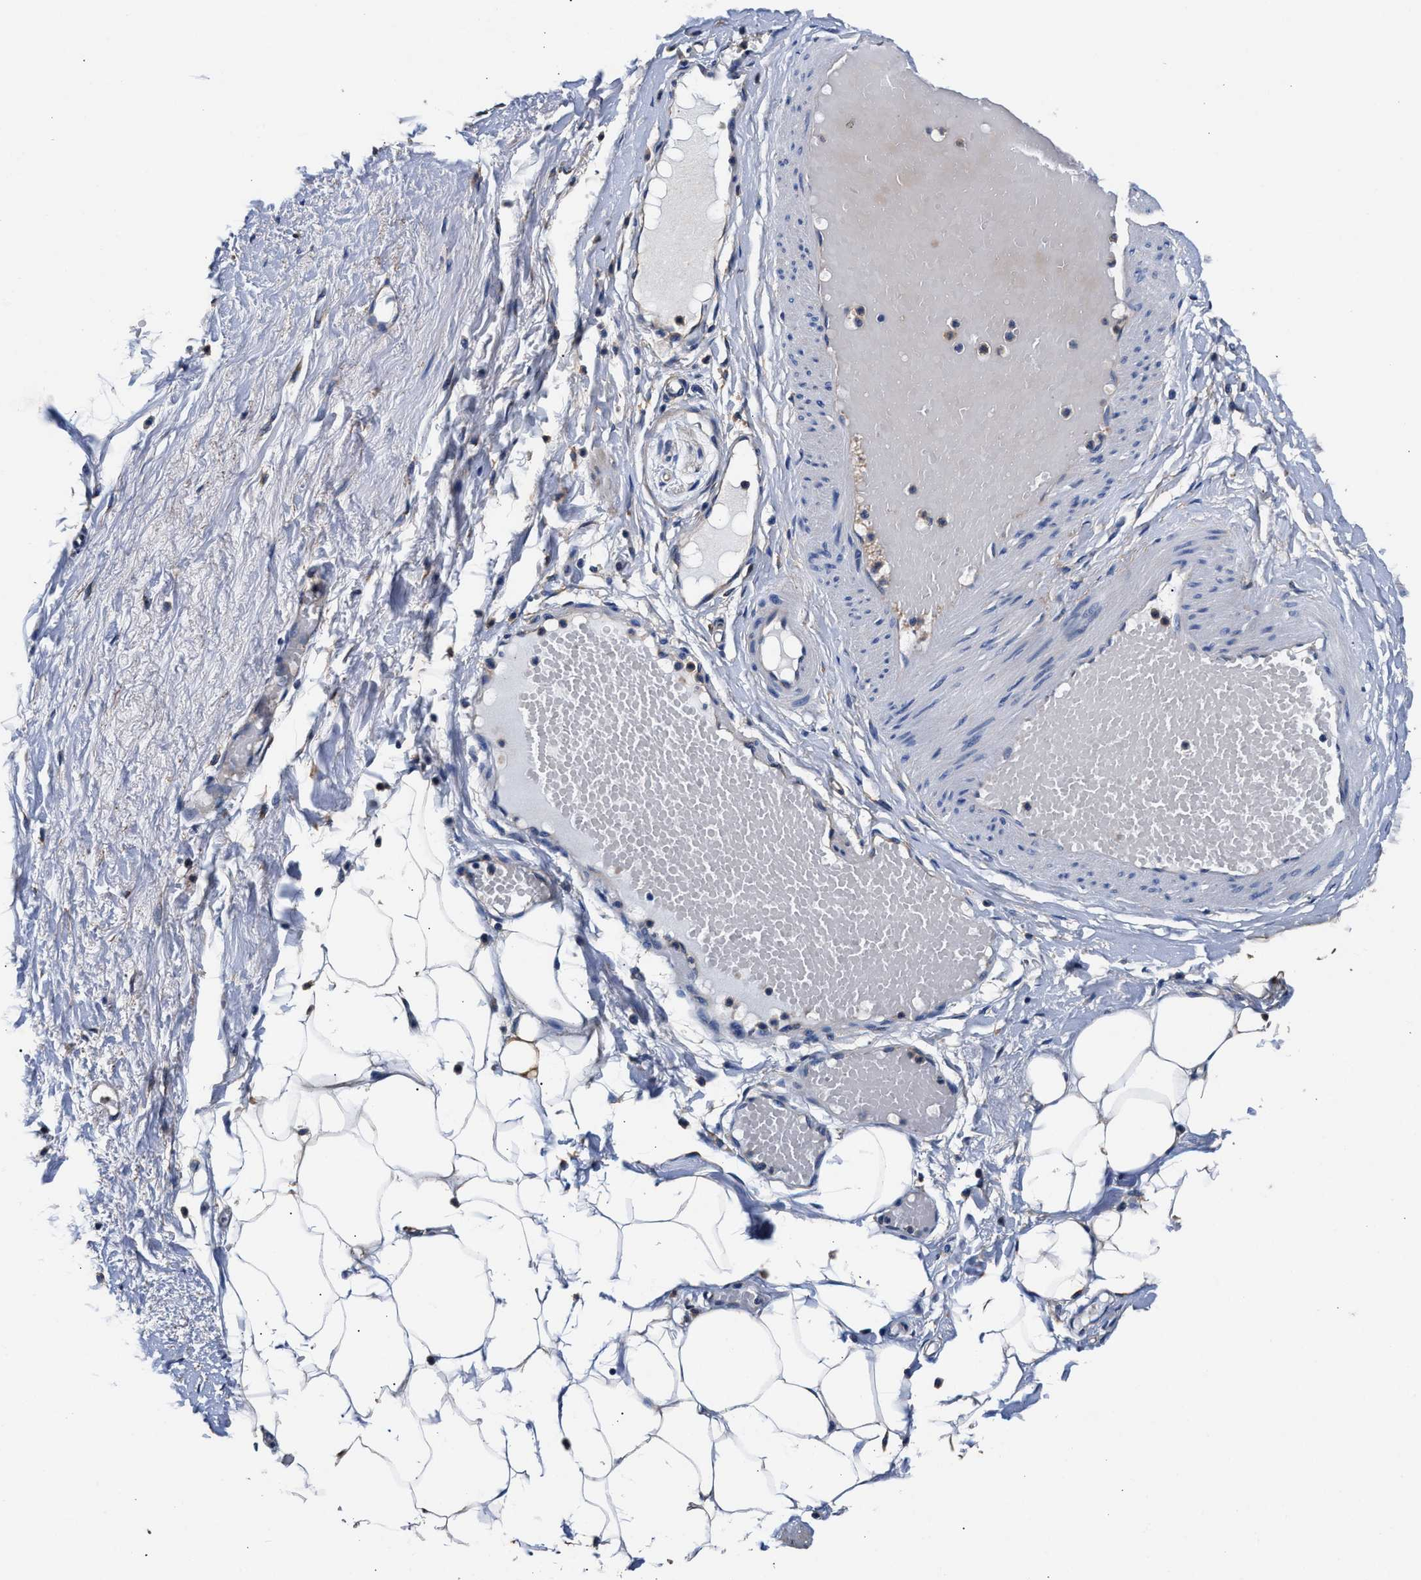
{"staining": {"intensity": "negative", "quantity": "none", "location": "none"}, "tissue": "adipose tissue", "cell_type": "Adipocytes", "image_type": "normal", "snomed": [{"axis": "morphology", "description": "Normal tissue, NOS"}, {"axis": "topography", "description": "Soft tissue"}], "caption": "Unremarkable adipose tissue was stained to show a protein in brown. There is no significant positivity in adipocytes. (Brightfield microscopy of DAB (3,3'-diaminobenzidine) immunohistochemistry at high magnification).", "gene": "SH3GL1", "patient": {"sex": "male", "age": 72}}